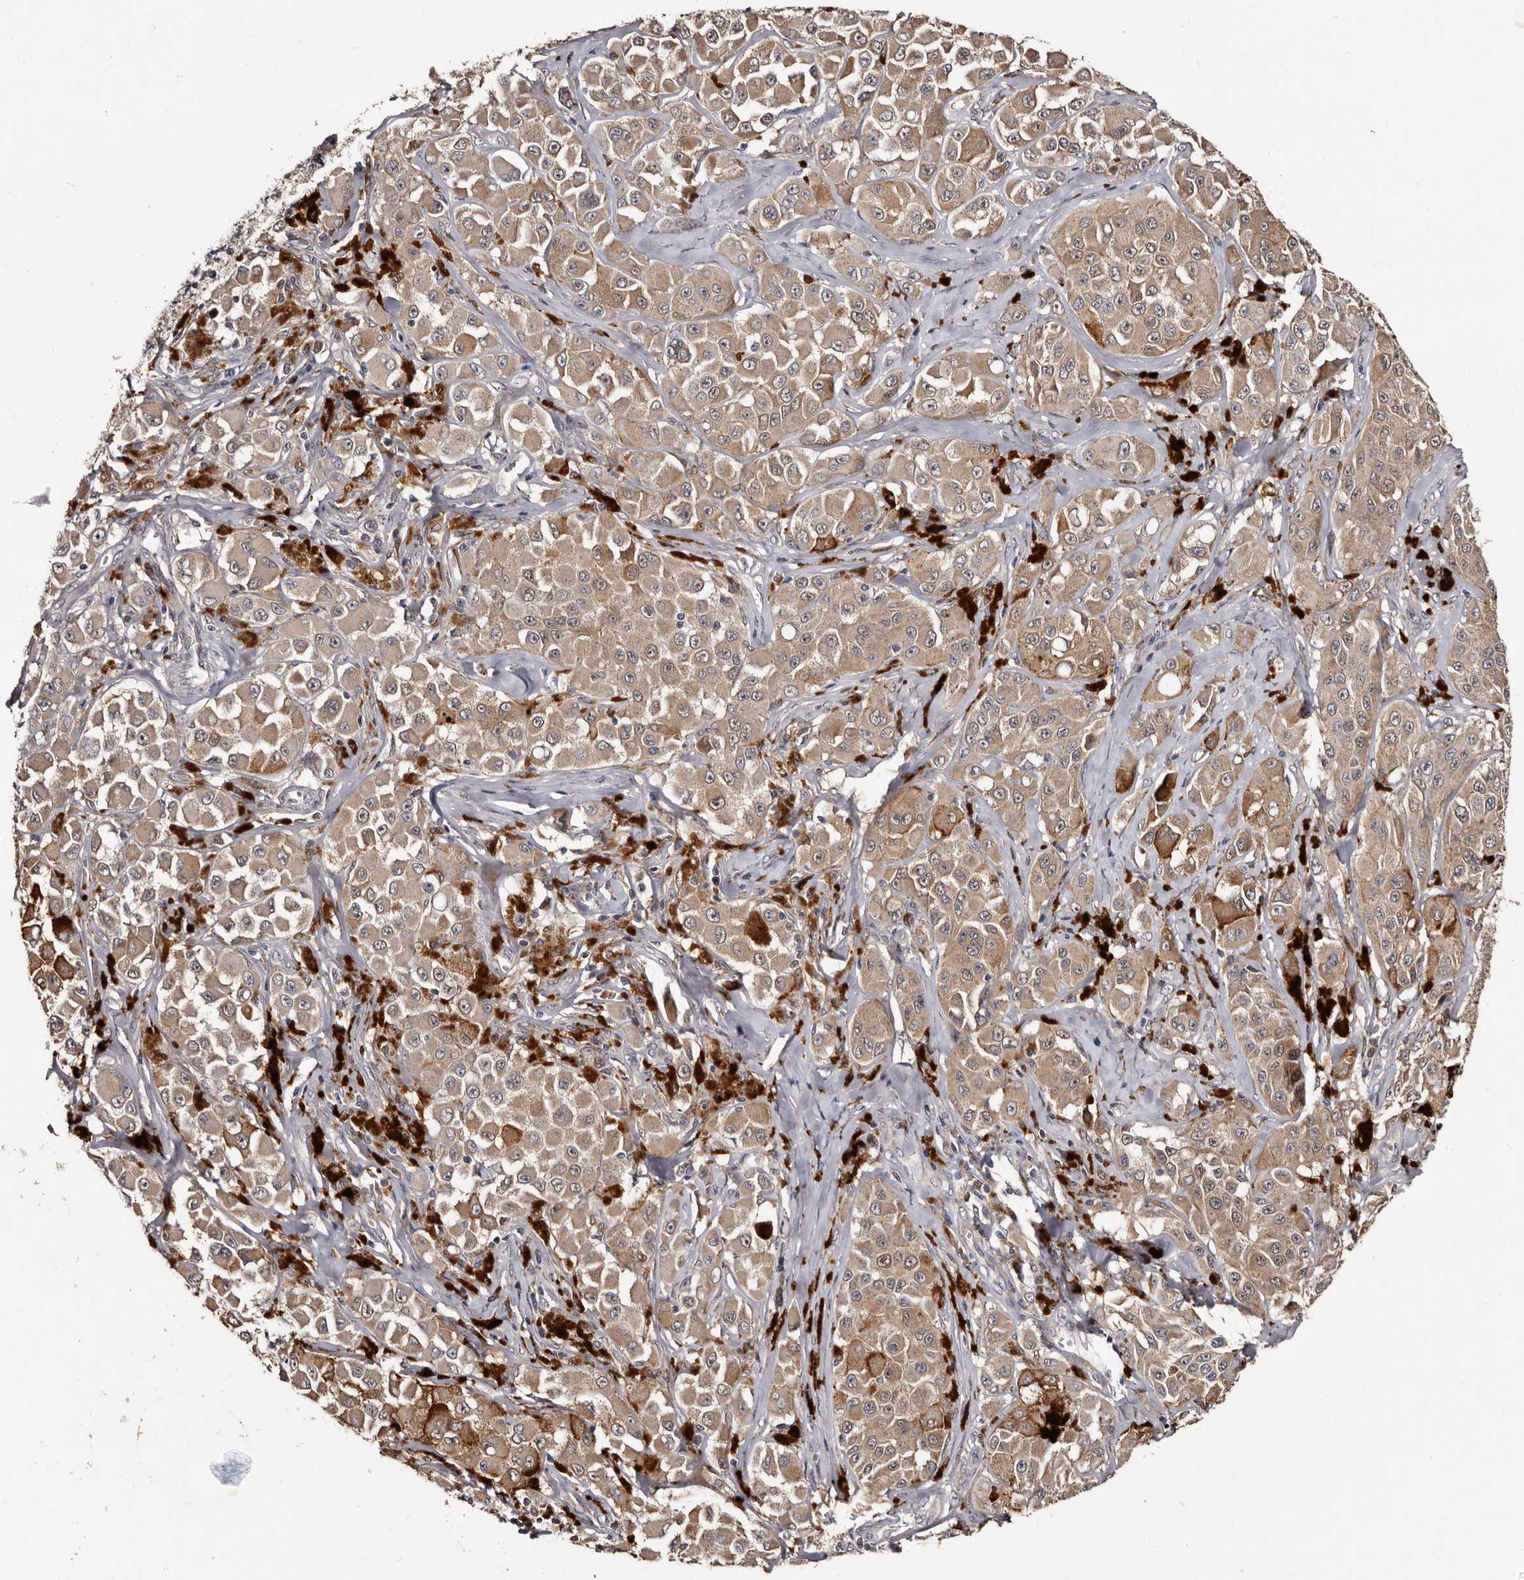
{"staining": {"intensity": "moderate", "quantity": ">75%", "location": "cytoplasmic/membranous"}, "tissue": "melanoma", "cell_type": "Tumor cells", "image_type": "cancer", "snomed": [{"axis": "morphology", "description": "Malignant melanoma, NOS"}, {"axis": "topography", "description": "Skin"}], "caption": "Melanoma stained for a protein (brown) reveals moderate cytoplasmic/membranous positive positivity in about >75% of tumor cells.", "gene": "DNPH1", "patient": {"sex": "male", "age": 84}}